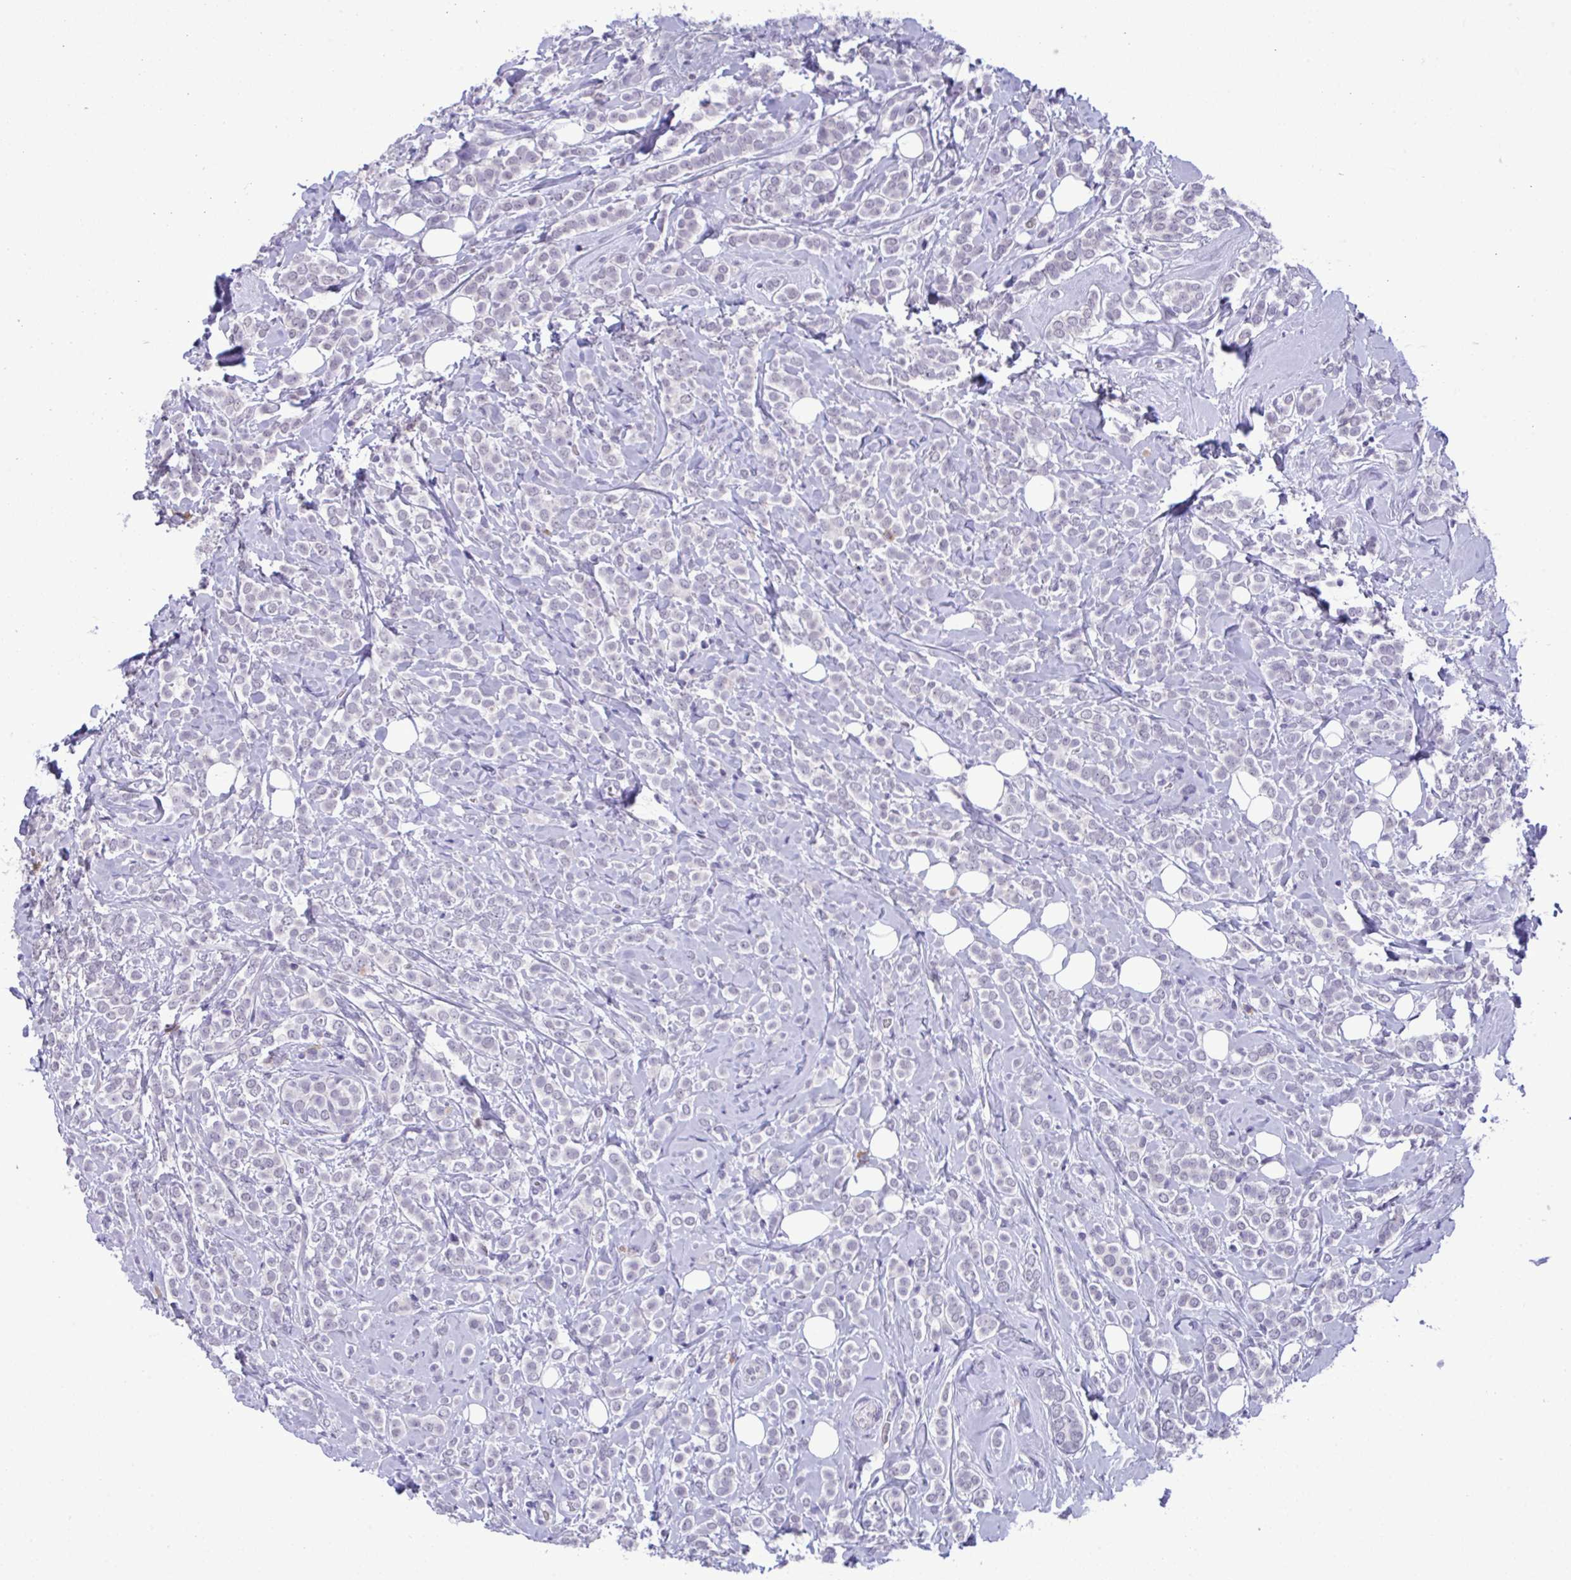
{"staining": {"intensity": "negative", "quantity": "none", "location": "none"}, "tissue": "breast cancer", "cell_type": "Tumor cells", "image_type": "cancer", "snomed": [{"axis": "morphology", "description": "Lobular carcinoma"}, {"axis": "topography", "description": "Breast"}], "caption": "Immunohistochemistry image of breast cancer (lobular carcinoma) stained for a protein (brown), which reveals no staining in tumor cells.", "gene": "YBX2", "patient": {"sex": "female", "age": 49}}